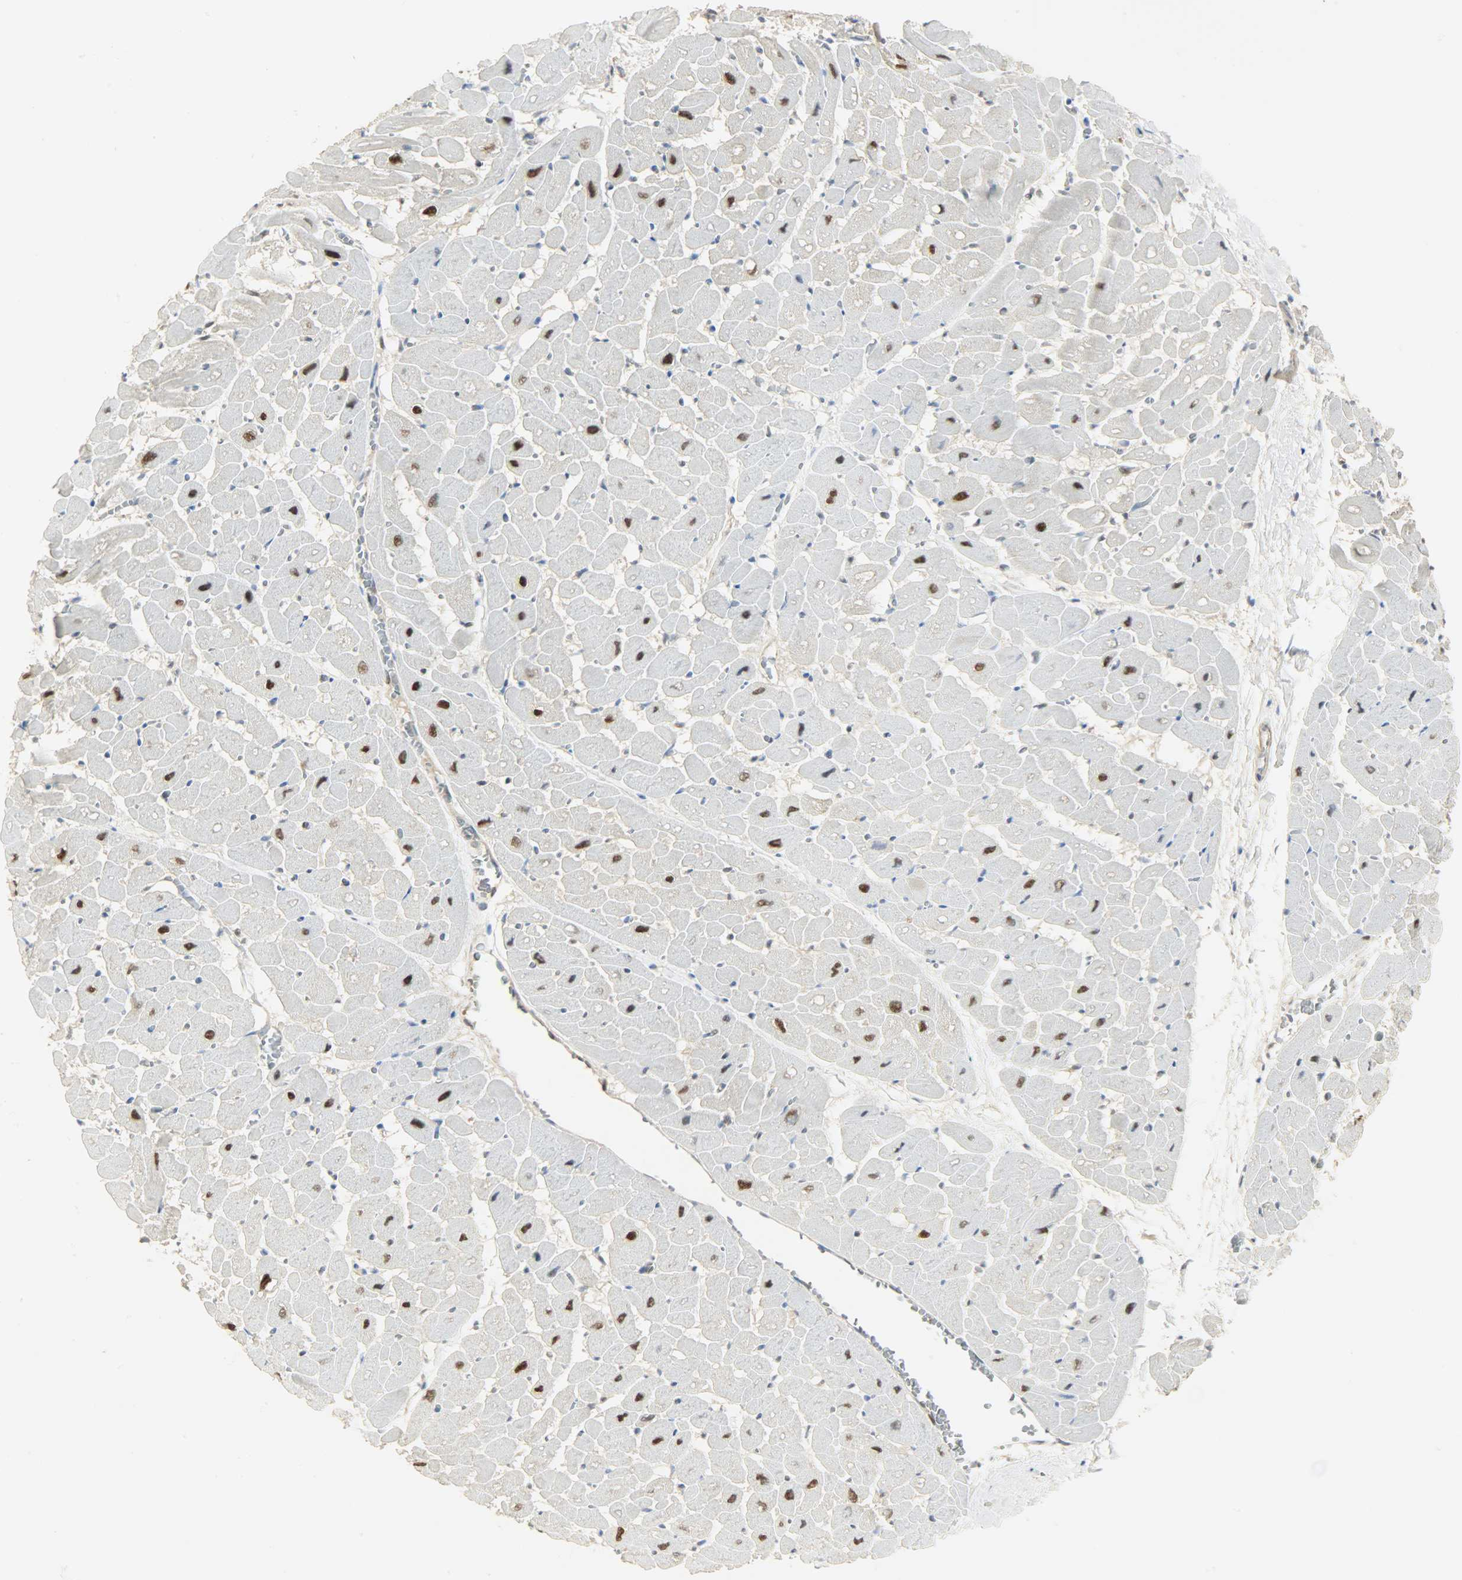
{"staining": {"intensity": "moderate", "quantity": "25%-75%", "location": "nuclear"}, "tissue": "heart muscle", "cell_type": "Cardiomyocytes", "image_type": "normal", "snomed": [{"axis": "morphology", "description": "Normal tissue, NOS"}, {"axis": "topography", "description": "Heart"}], "caption": "Heart muscle stained with IHC reveals moderate nuclear staining in approximately 25%-75% of cardiomyocytes. The staining was performed using DAB to visualize the protein expression in brown, while the nuclei were stained in blue with hematoxylin (Magnification: 20x).", "gene": "NPEPL1", "patient": {"sex": "male", "age": 45}}